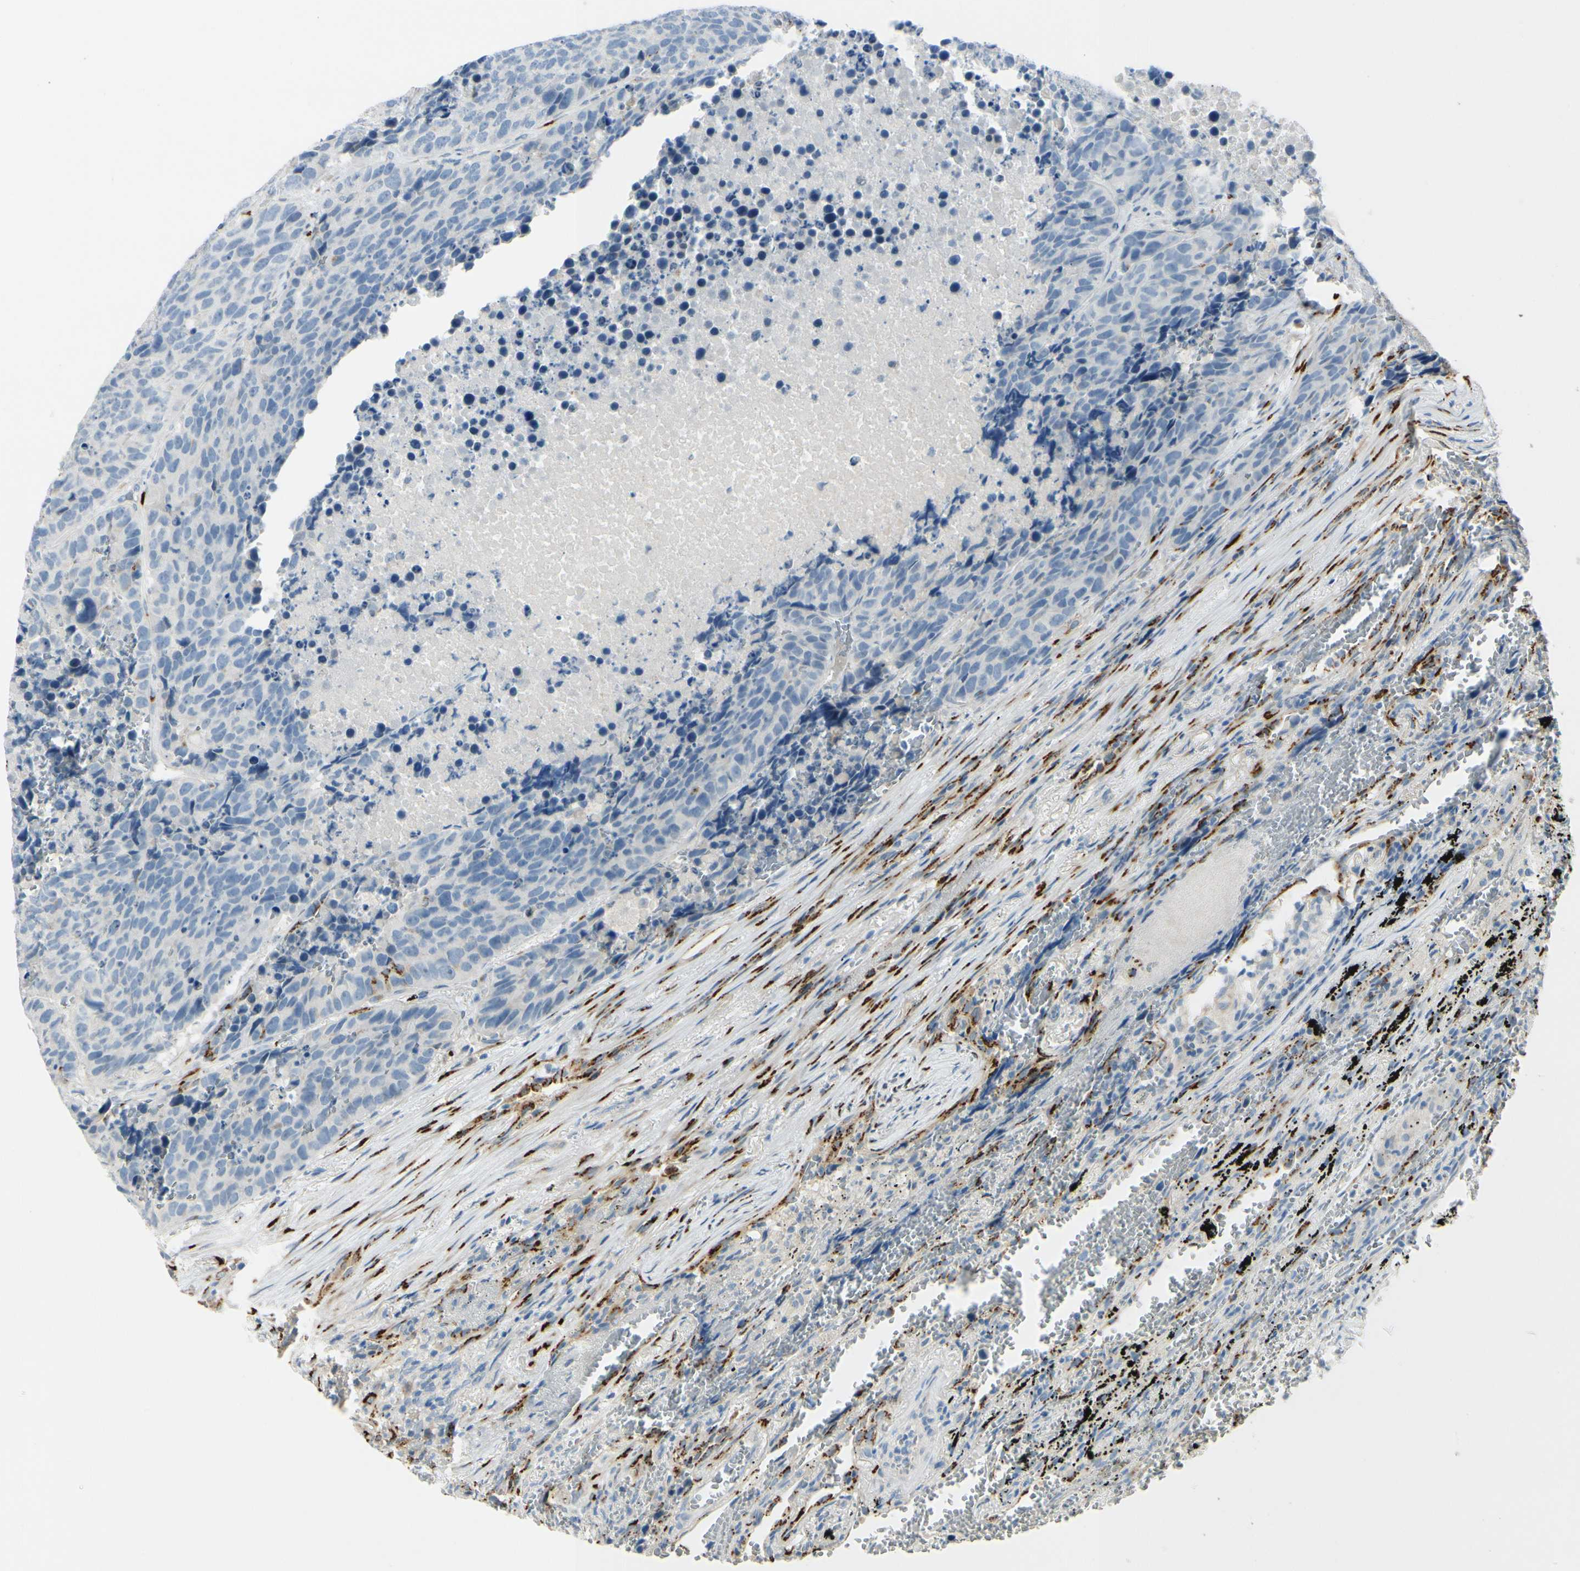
{"staining": {"intensity": "negative", "quantity": "none", "location": "none"}, "tissue": "carcinoid", "cell_type": "Tumor cells", "image_type": "cancer", "snomed": [{"axis": "morphology", "description": "Carcinoid, malignant, NOS"}, {"axis": "topography", "description": "Lung"}], "caption": "Human carcinoid stained for a protein using IHC reveals no staining in tumor cells.", "gene": "GALNT5", "patient": {"sex": "male", "age": 60}}